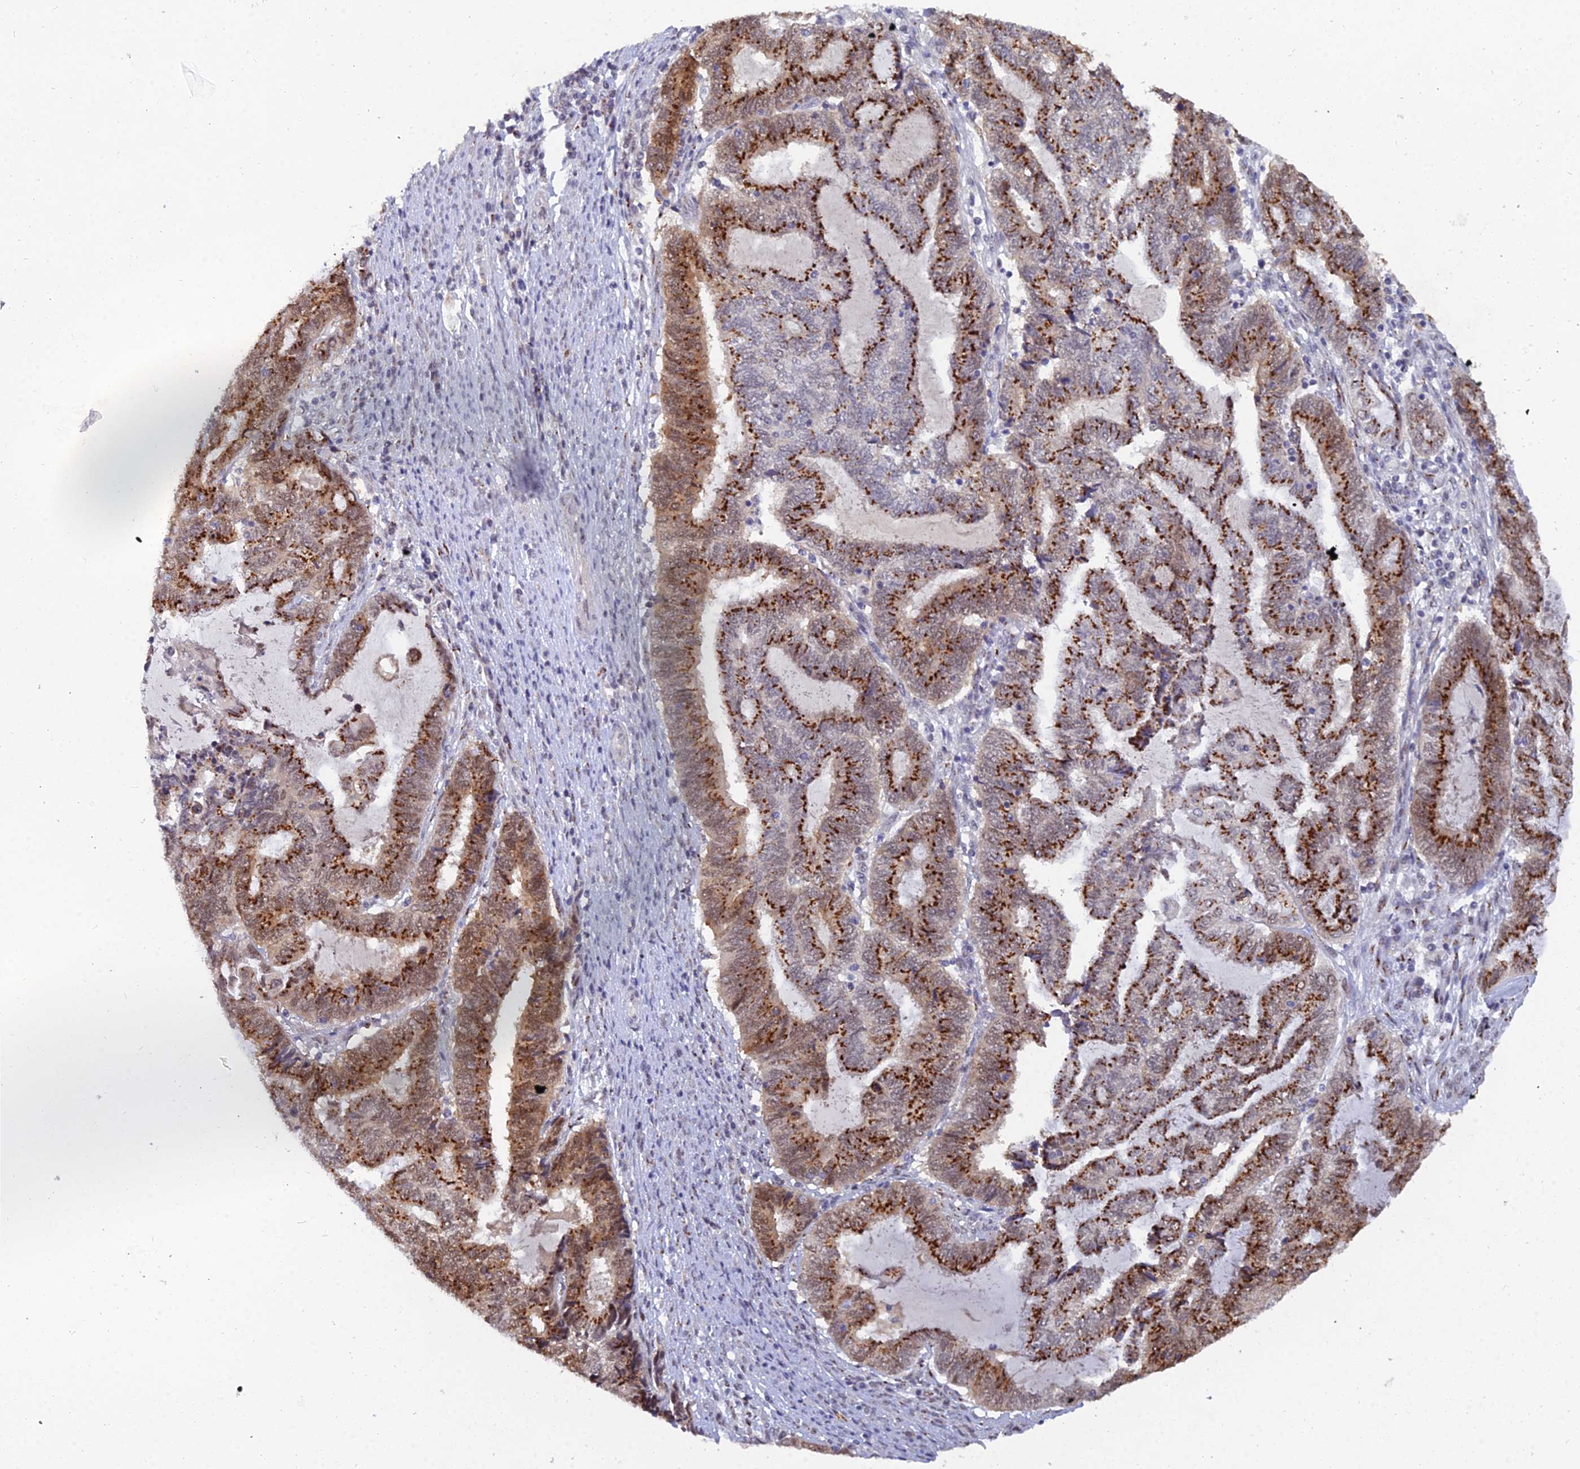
{"staining": {"intensity": "strong", "quantity": ">75%", "location": "cytoplasmic/membranous,nuclear"}, "tissue": "endometrial cancer", "cell_type": "Tumor cells", "image_type": "cancer", "snomed": [{"axis": "morphology", "description": "Adenocarcinoma, NOS"}, {"axis": "topography", "description": "Uterus"}, {"axis": "topography", "description": "Endometrium"}], "caption": "Protein expression analysis of endometrial cancer reveals strong cytoplasmic/membranous and nuclear staining in approximately >75% of tumor cells. The protein of interest is stained brown, and the nuclei are stained in blue (DAB (3,3'-diaminobenzidine) IHC with brightfield microscopy, high magnification).", "gene": "THOC3", "patient": {"sex": "female", "age": 70}}